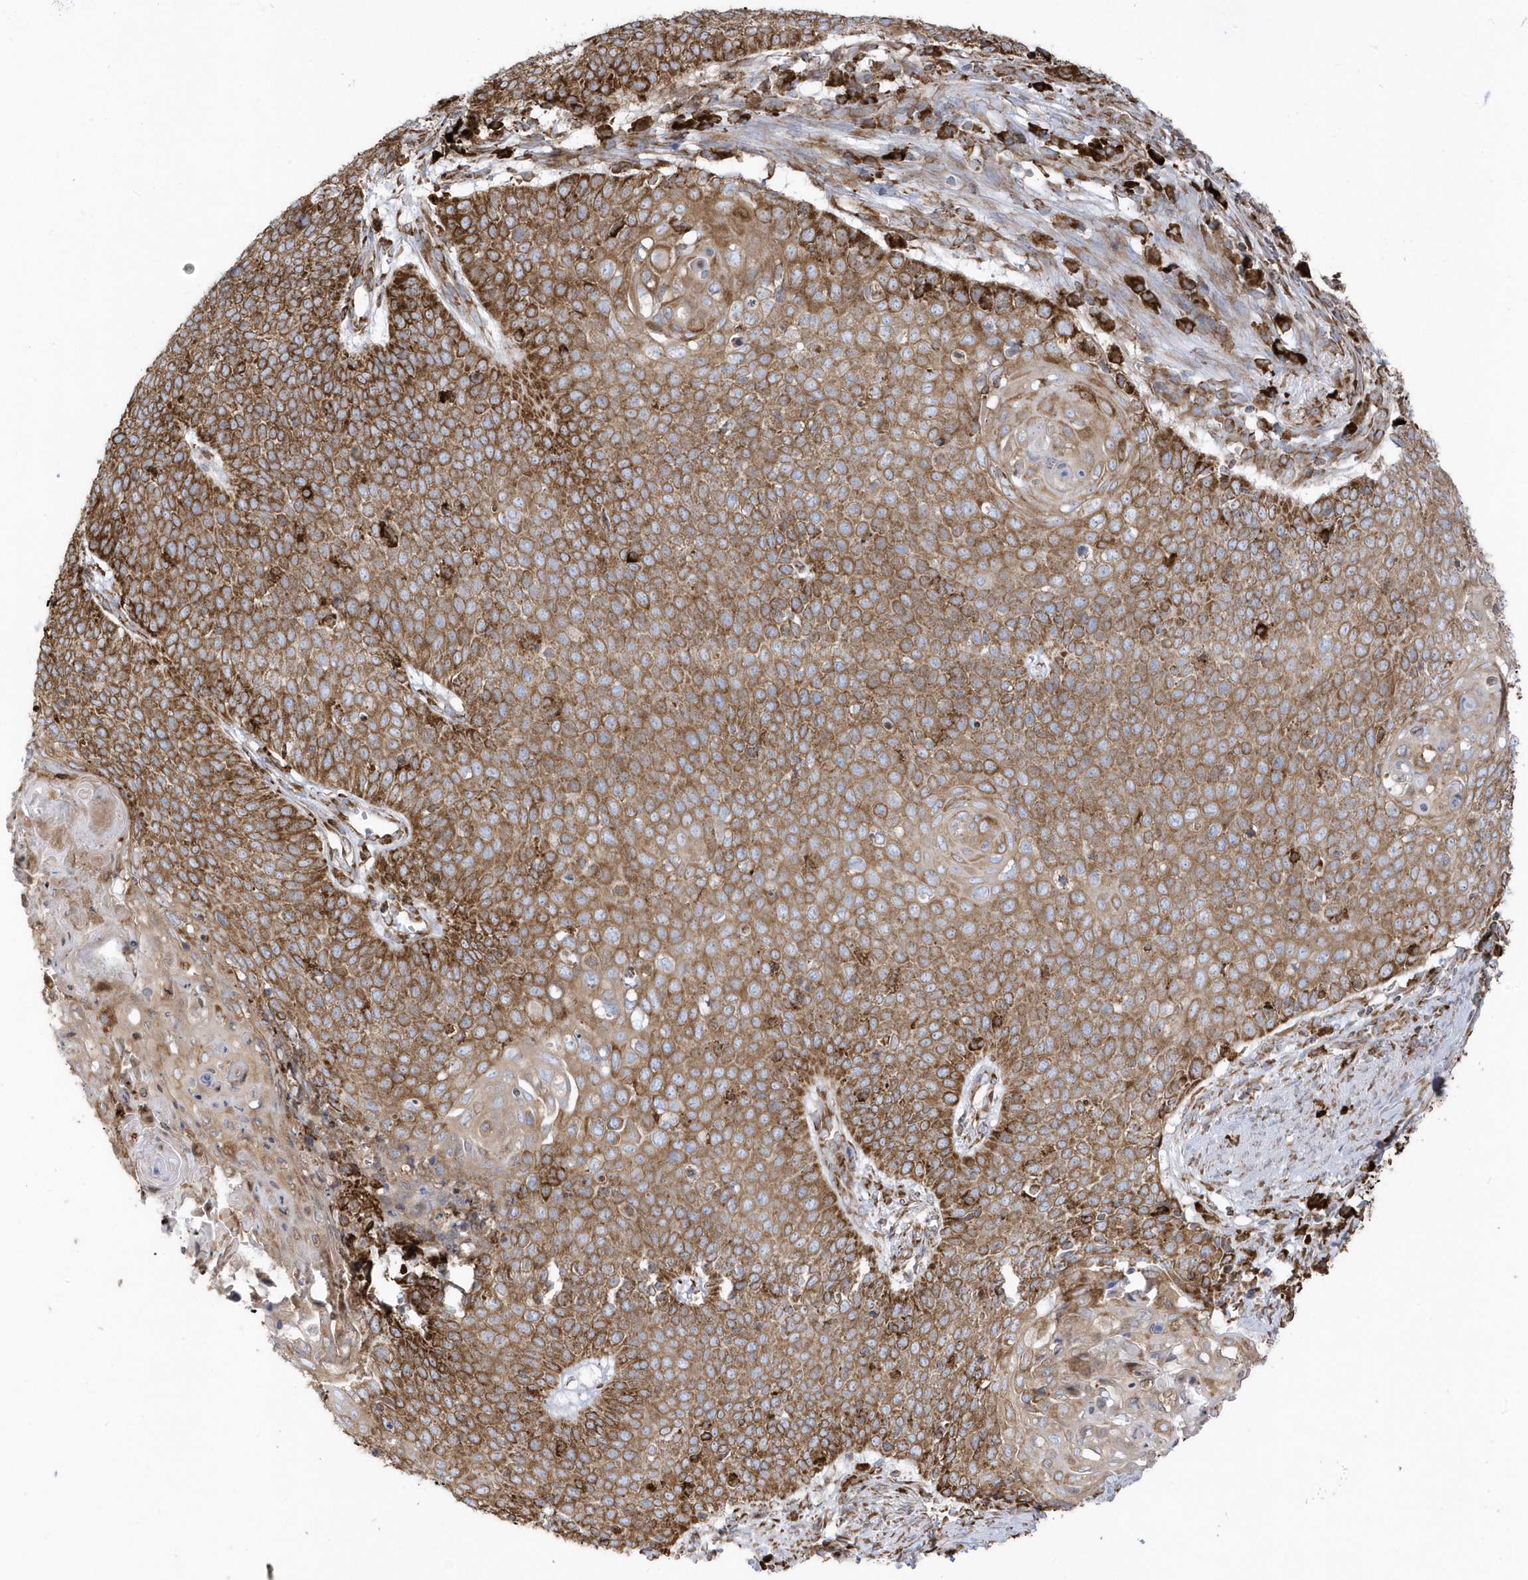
{"staining": {"intensity": "strong", "quantity": ">75%", "location": "cytoplasmic/membranous"}, "tissue": "cervical cancer", "cell_type": "Tumor cells", "image_type": "cancer", "snomed": [{"axis": "morphology", "description": "Squamous cell carcinoma, NOS"}, {"axis": "topography", "description": "Cervix"}], "caption": "Cervical cancer stained with DAB (3,3'-diaminobenzidine) immunohistochemistry (IHC) reveals high levels of strong cytoplasmic/membranous staining in approximately >75% of tumor cells. (brown staining indicates protein expression, while blue staining denotes nuclei).", "gene": "PDIA6", "patient": {"sex": "female", "age": 39}}